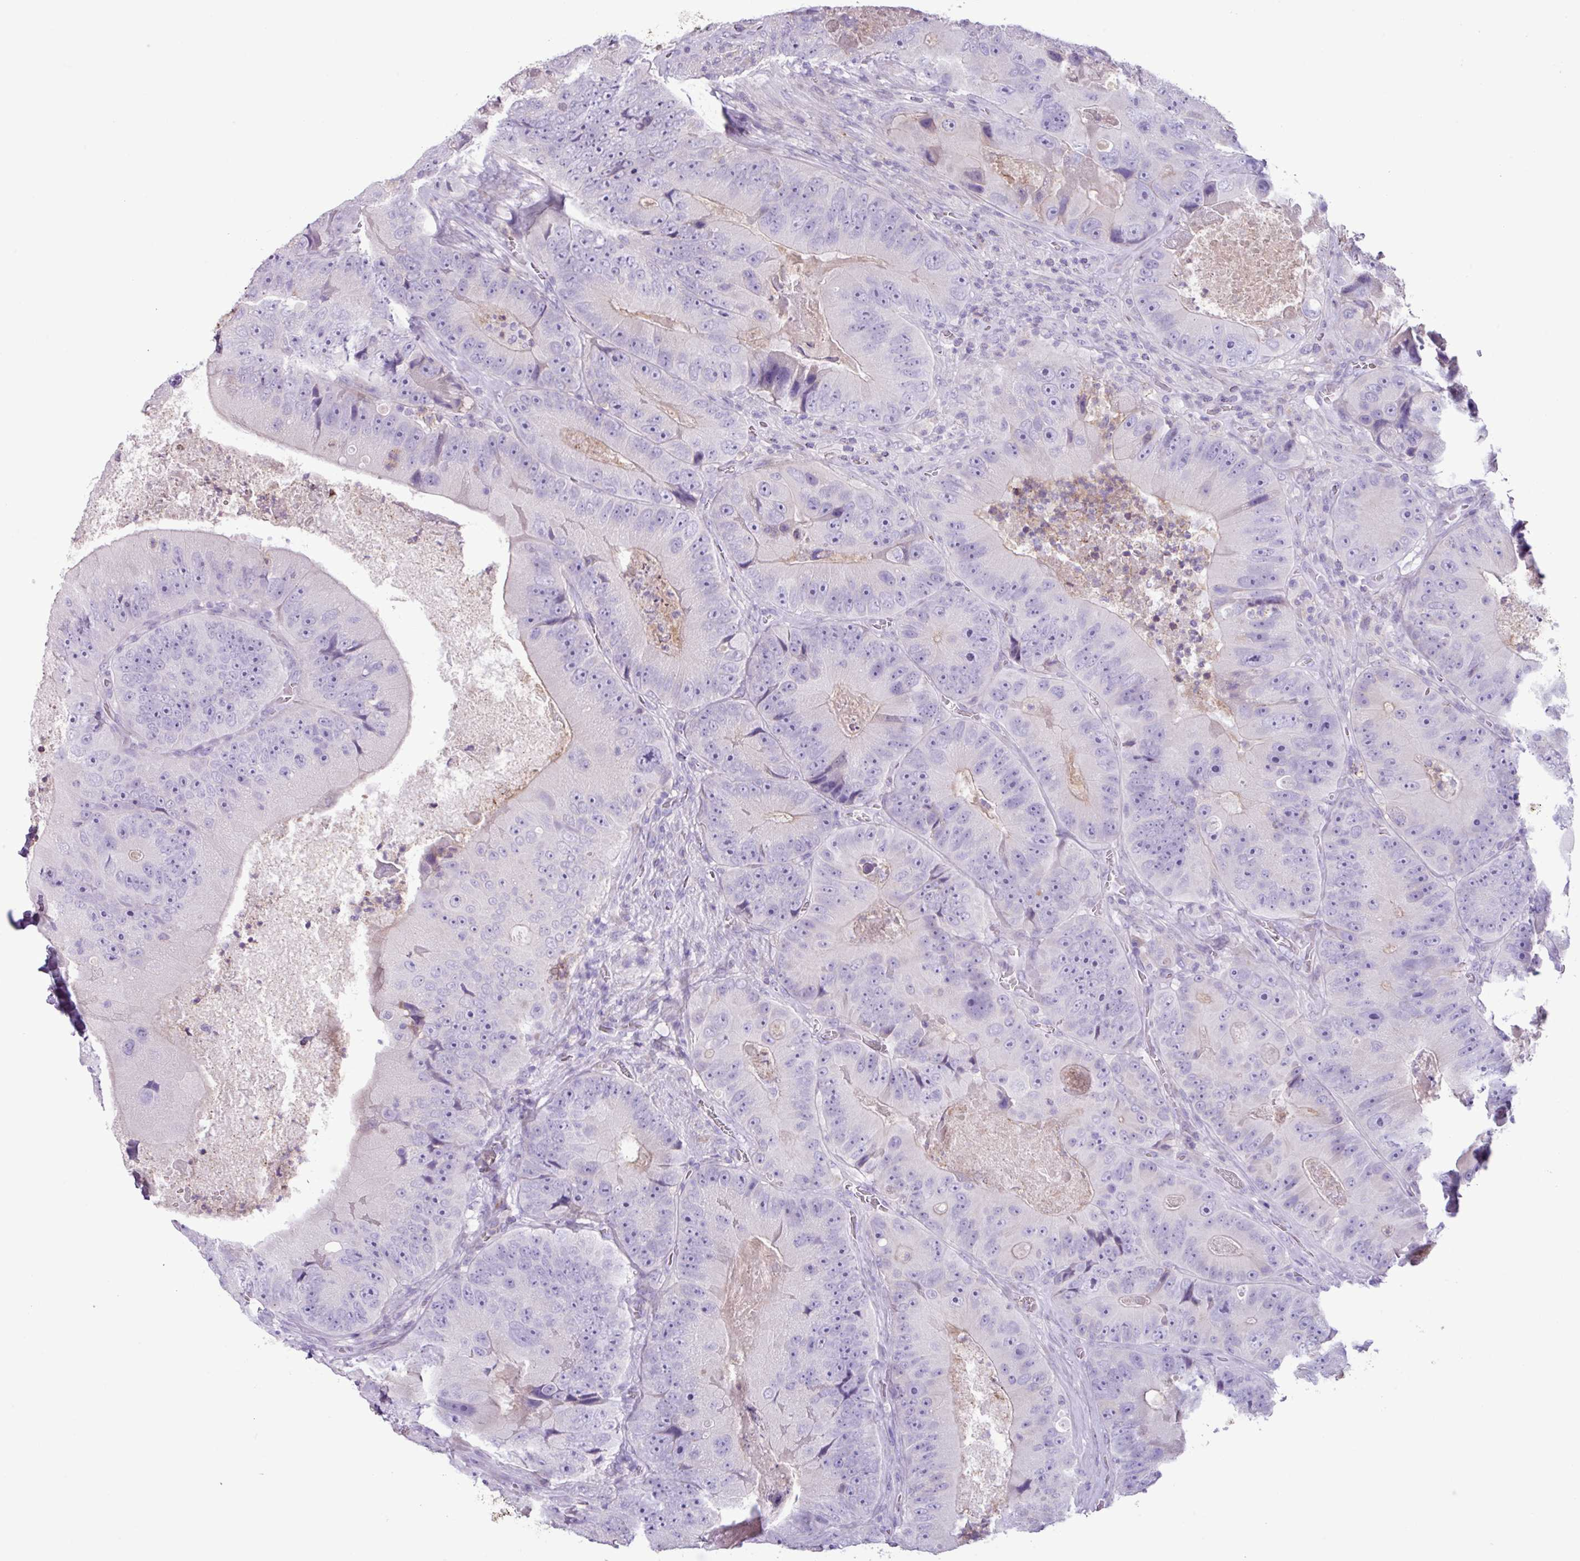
{"staining": {"intensity": "negative", "quantity": "none", "location": "none"}, "tissue": "colorectal cancer", "cell_type": "Tumor cells", "image_type": "cancer", "snomed": [{"axis": "morphology", "description": "Adenocarcinoma, NOS"}, {"axis": "topography", "description": "Colon"}], "caption": "High power microscopy photomicrograph of an immunohistochemistry (IHC) micrograph of adenocarcinoma (colorectal), revealing no significant staining in tumor cells.", "gene": "CYSTM1", "patient": {"sex": "female", "age": 86}}